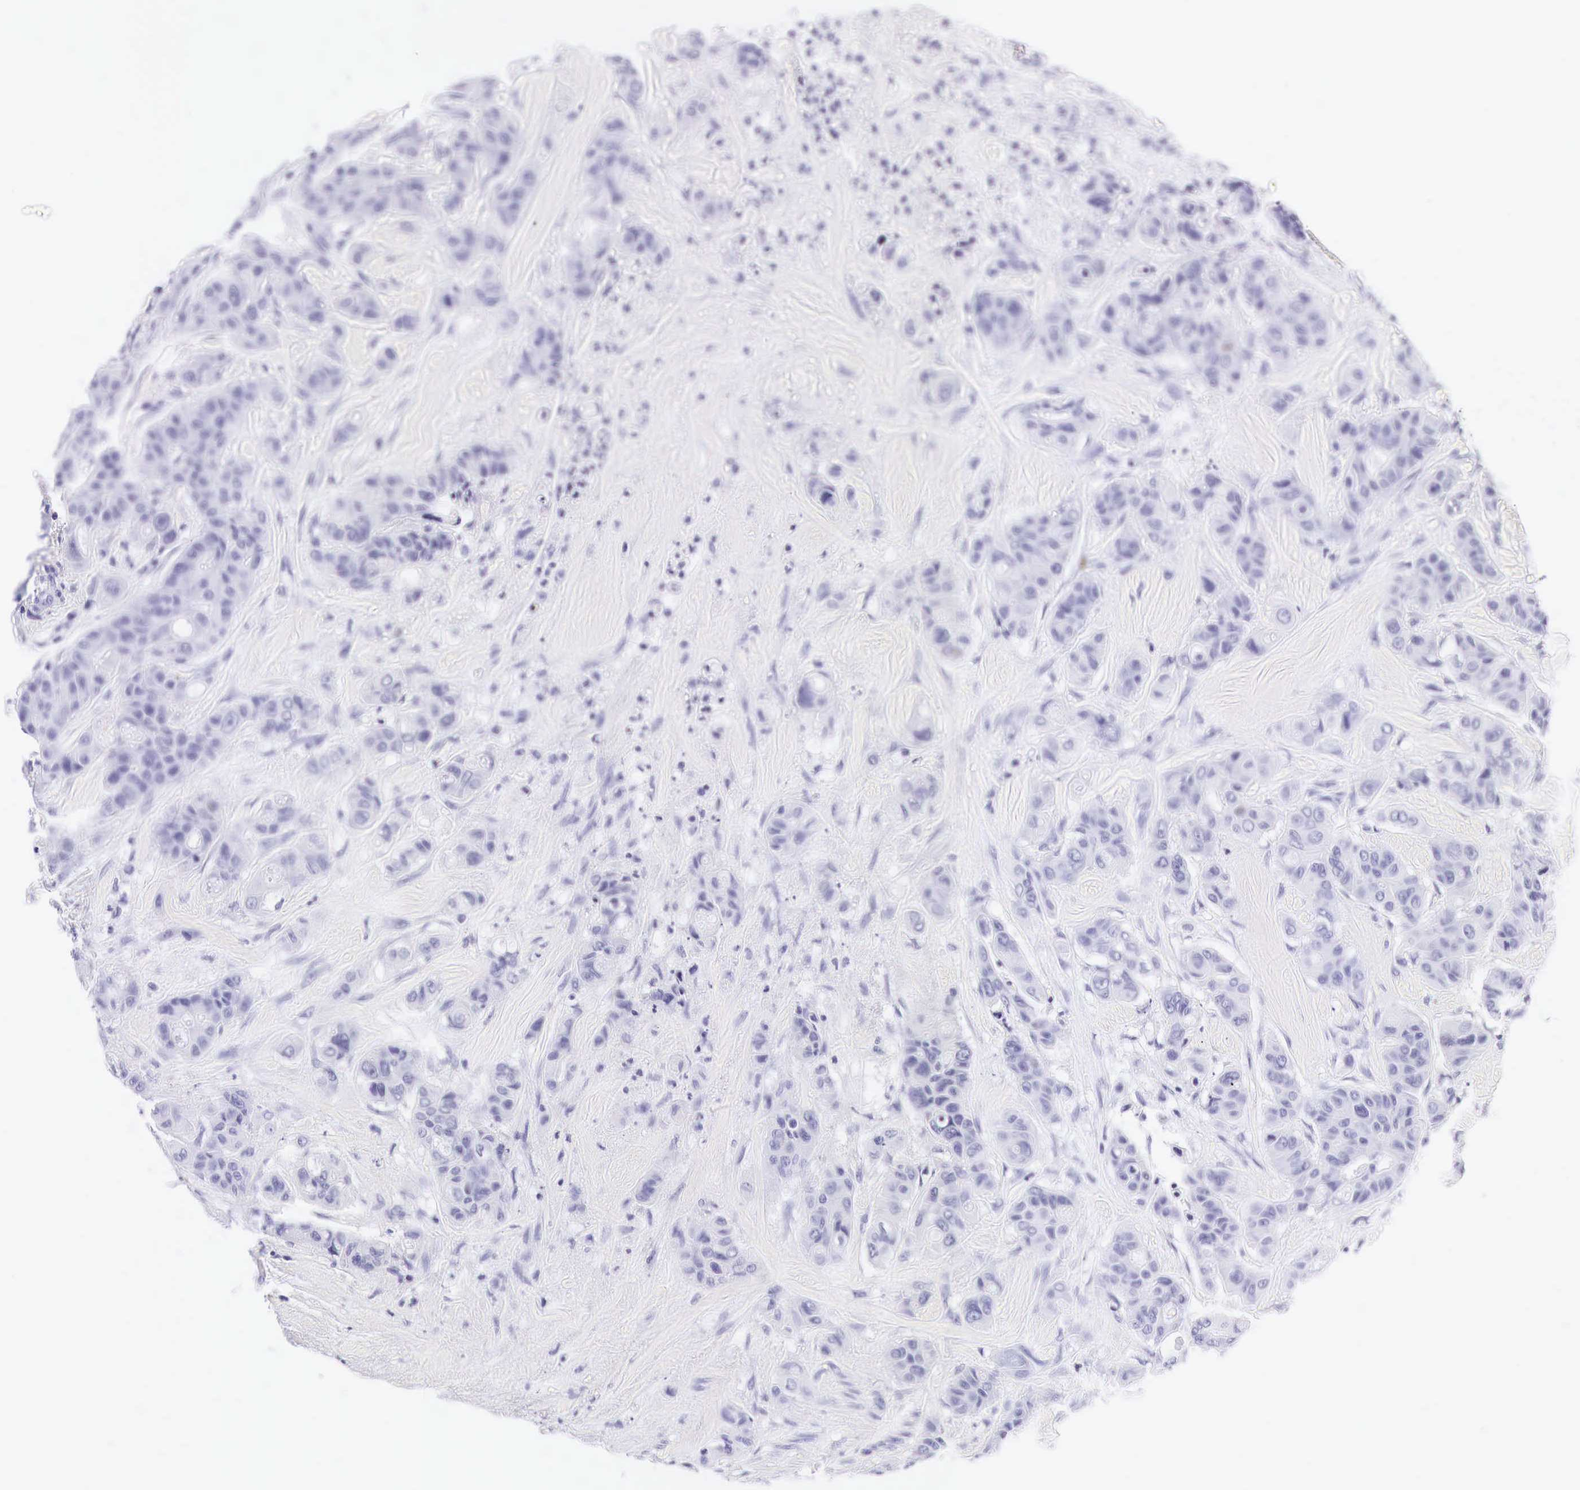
{"staining": {"intensity": "negative", "quantity": "none", "location": "none"}, "tissue": "colorectal cancer", "cell_type": "Tumor cells", "image_type": "cancer", "snomed": [{"axis": "morphology", "description": "Adenocarcinoma, NOS"}, {"axis": "topography", "description": "Colon"}], "caption": "This is a histopathology image of IHC staining of adenocarcinoma (colorectal), which shows no expression in tumor cells.", "gene": "ACP3", "patient": {"sex": "female", "age": 70}}